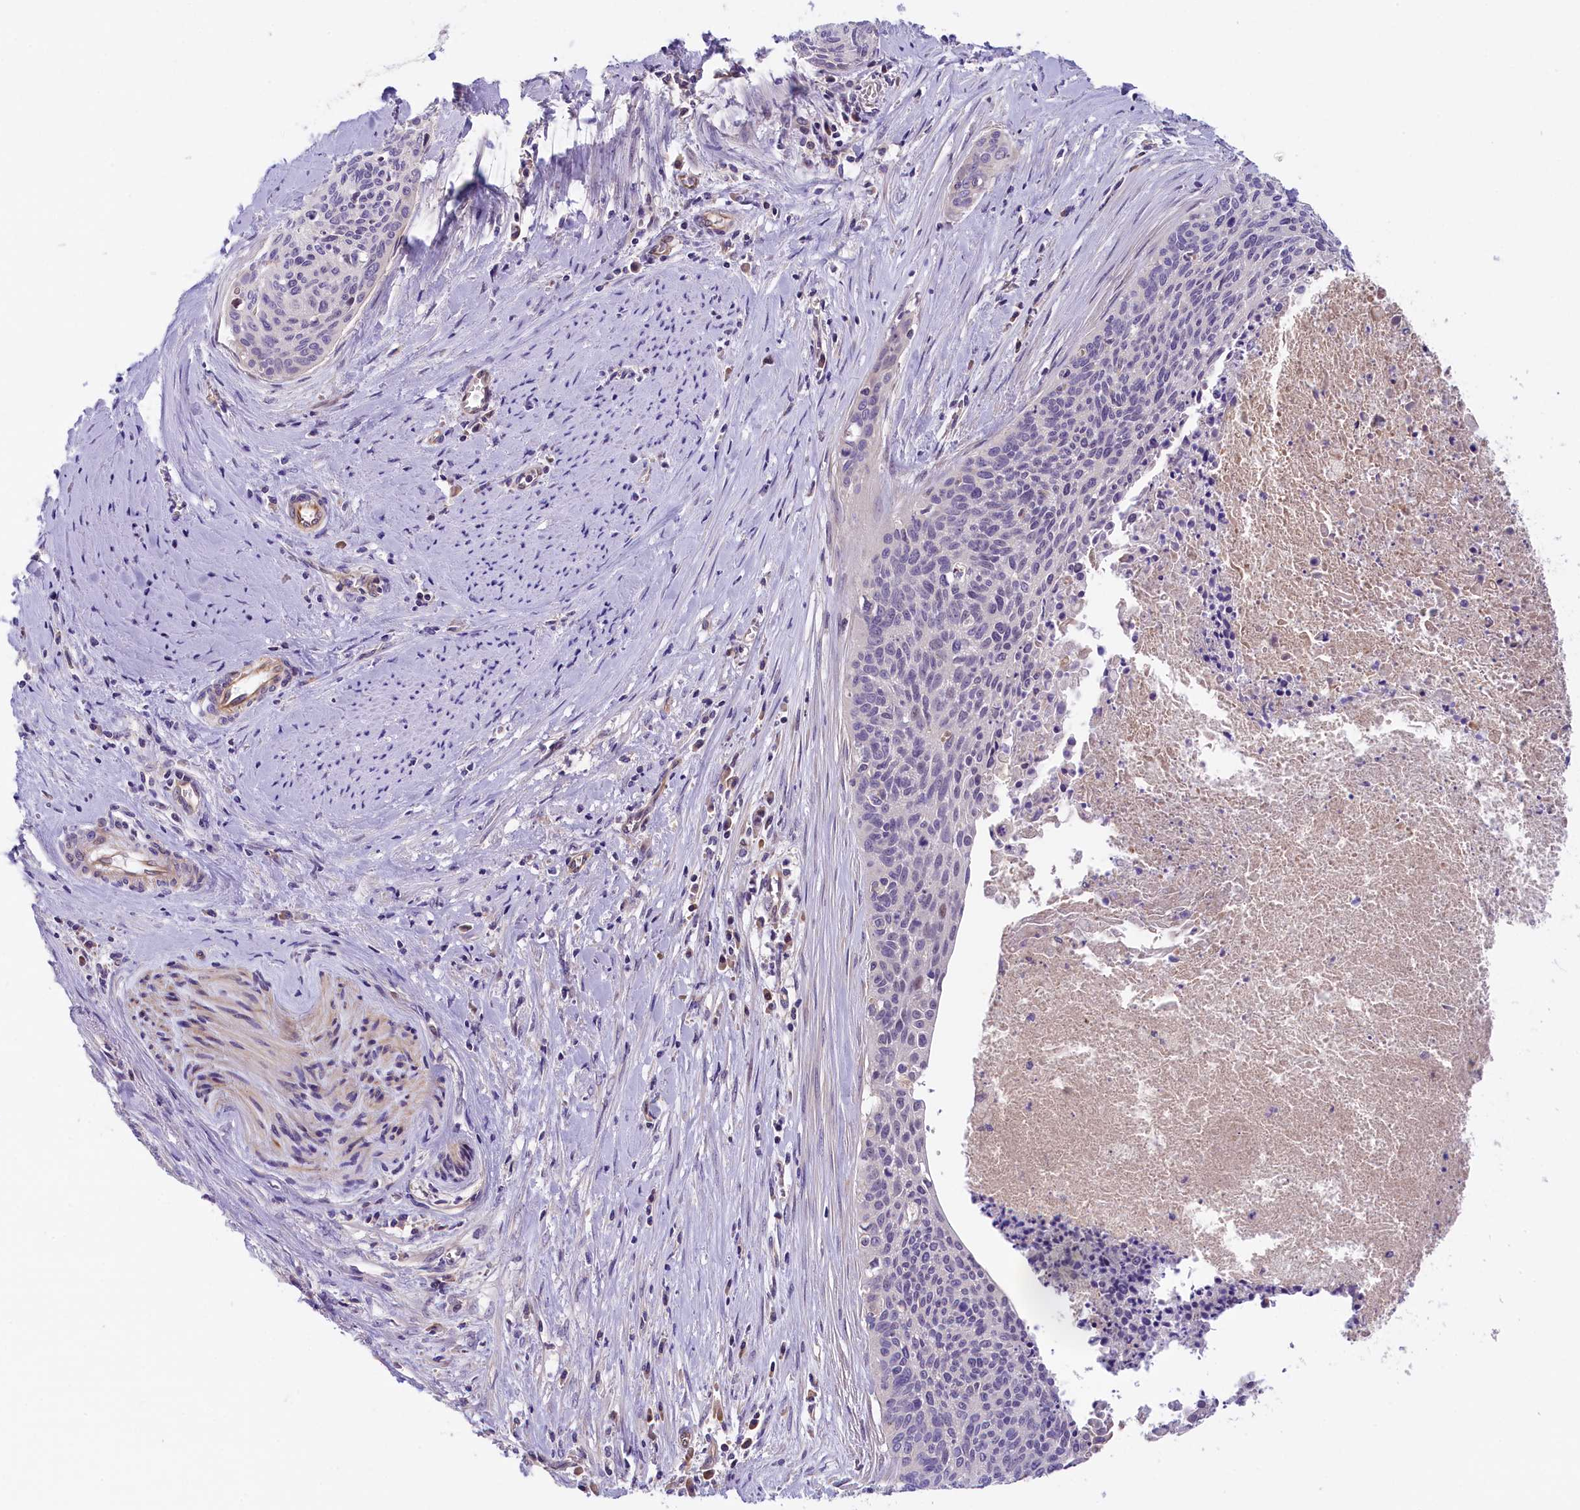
{"staining": {"intensity": "negative", "quantity": "none", "location": "none"}, "tissue": "cervical cancer", "cell_type": "Tumor cells", "image_type": "cancer", "snomed": [{"axis": "morphology", "description": "Squamous cell carcinoma, NOS"}, {"axis": "topography", "description": "Cervix"}], "caption": "High power microscopy histopathology image of an immunohistochemistry image of squamous cell carcinoma (cervical), revealing no significant expression in tumor cells. (DAB immunohistochemistry with hematoxylin counter stain).", "gene": "CCDC32", "patient": {"sex": "female", "age": 55}}